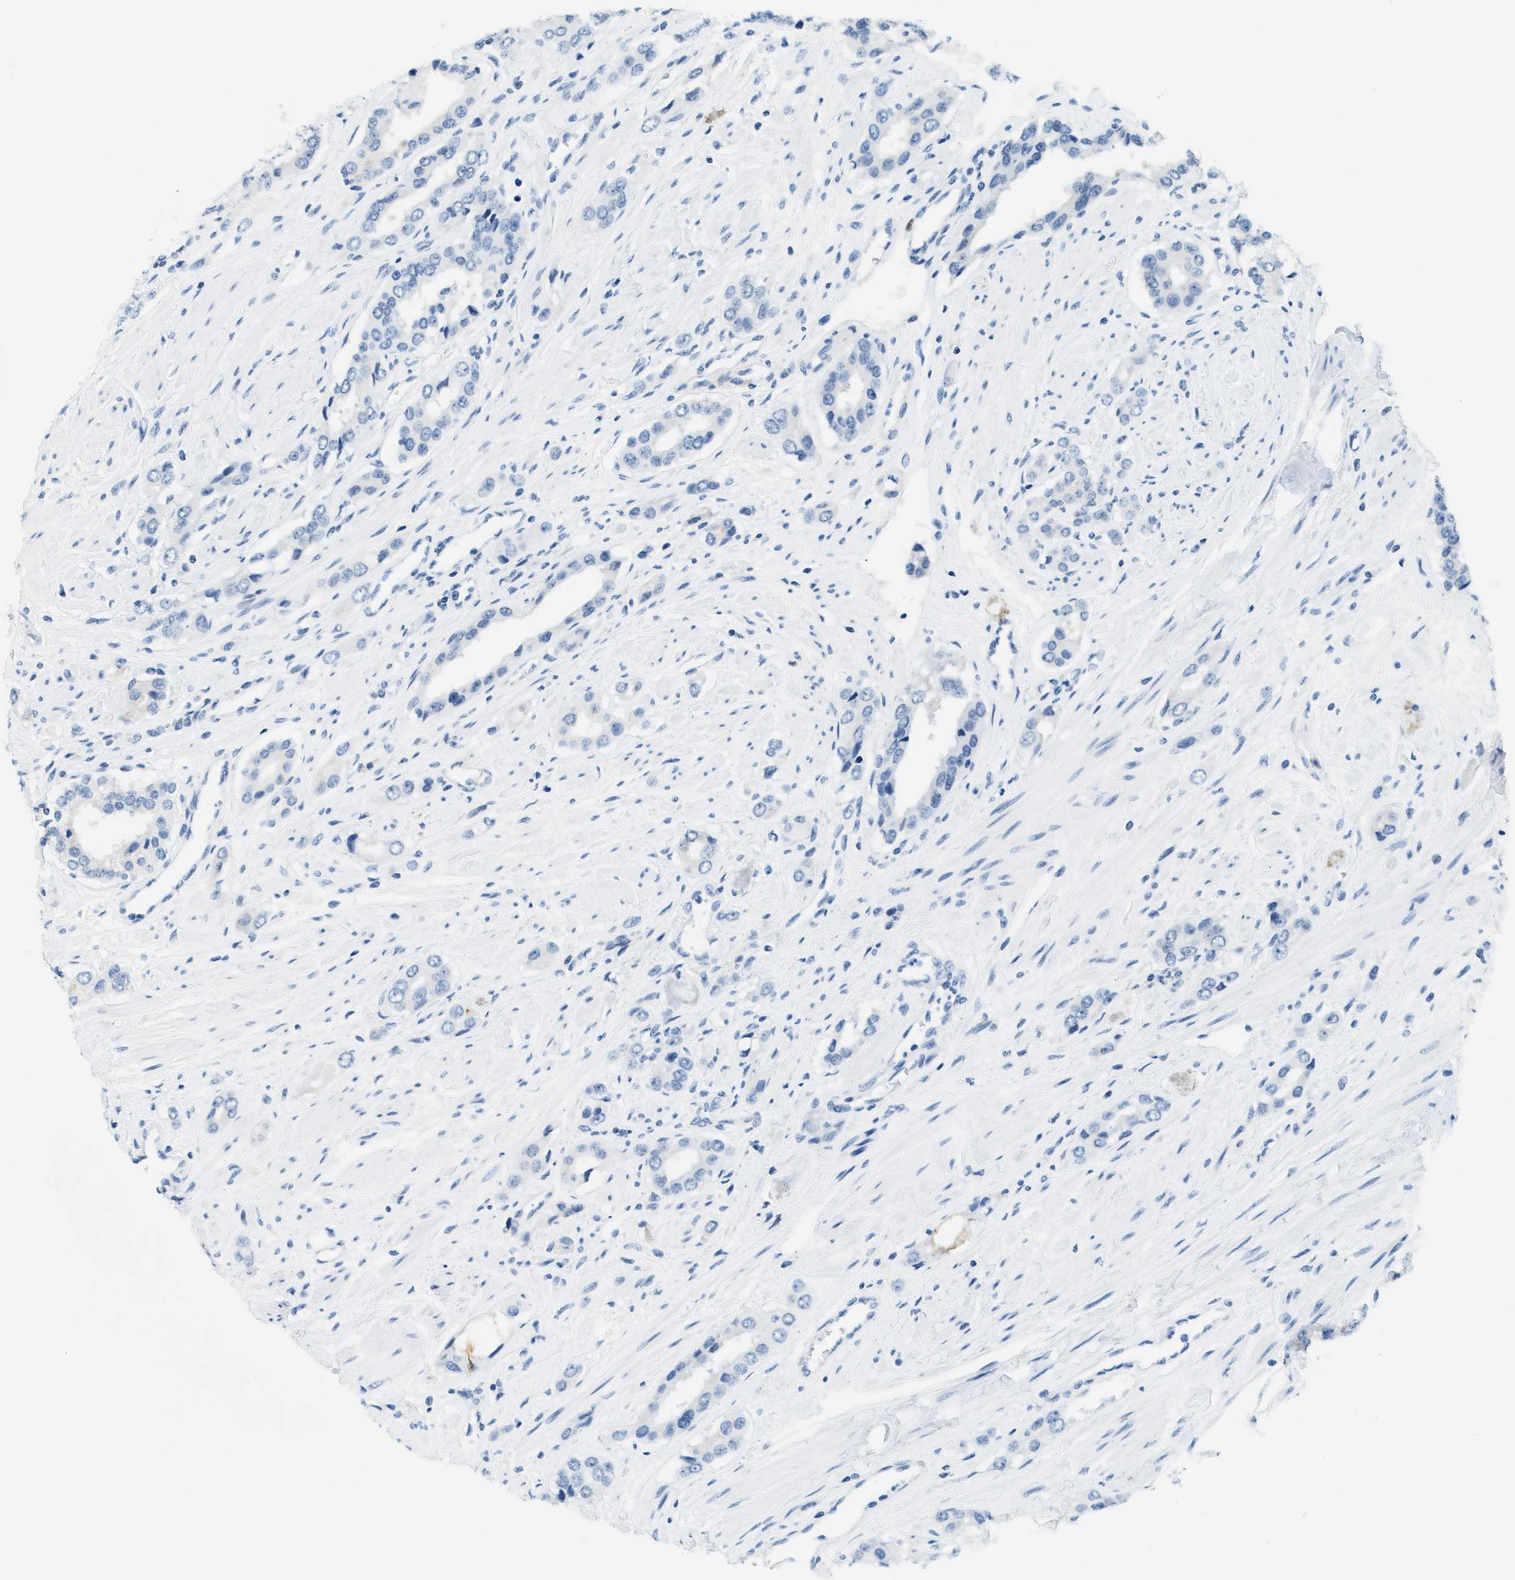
{"staining": {"intensity": "negative", "quantity": "none", "location": "none"}, "tissue": "prostate cancer", "cell_type": "Tumor cells", "image_type": "cancer", "snomed": [{"axis": "morphology", "description": "Adenocarcinoma, High grade"}, {"axis": "topography", "description": "Prostate"}], "caption": "Immunohistochemistry photomicrograph of human prostate cancer (high-grade adenocarcinoma) stained for a protein (brown), which shows no positivity in tumor cells. (DAB IHC with hematoxylin counter stain).", "gene": "CYP4X1", "patient": {"sex": "male", "age": 52}}